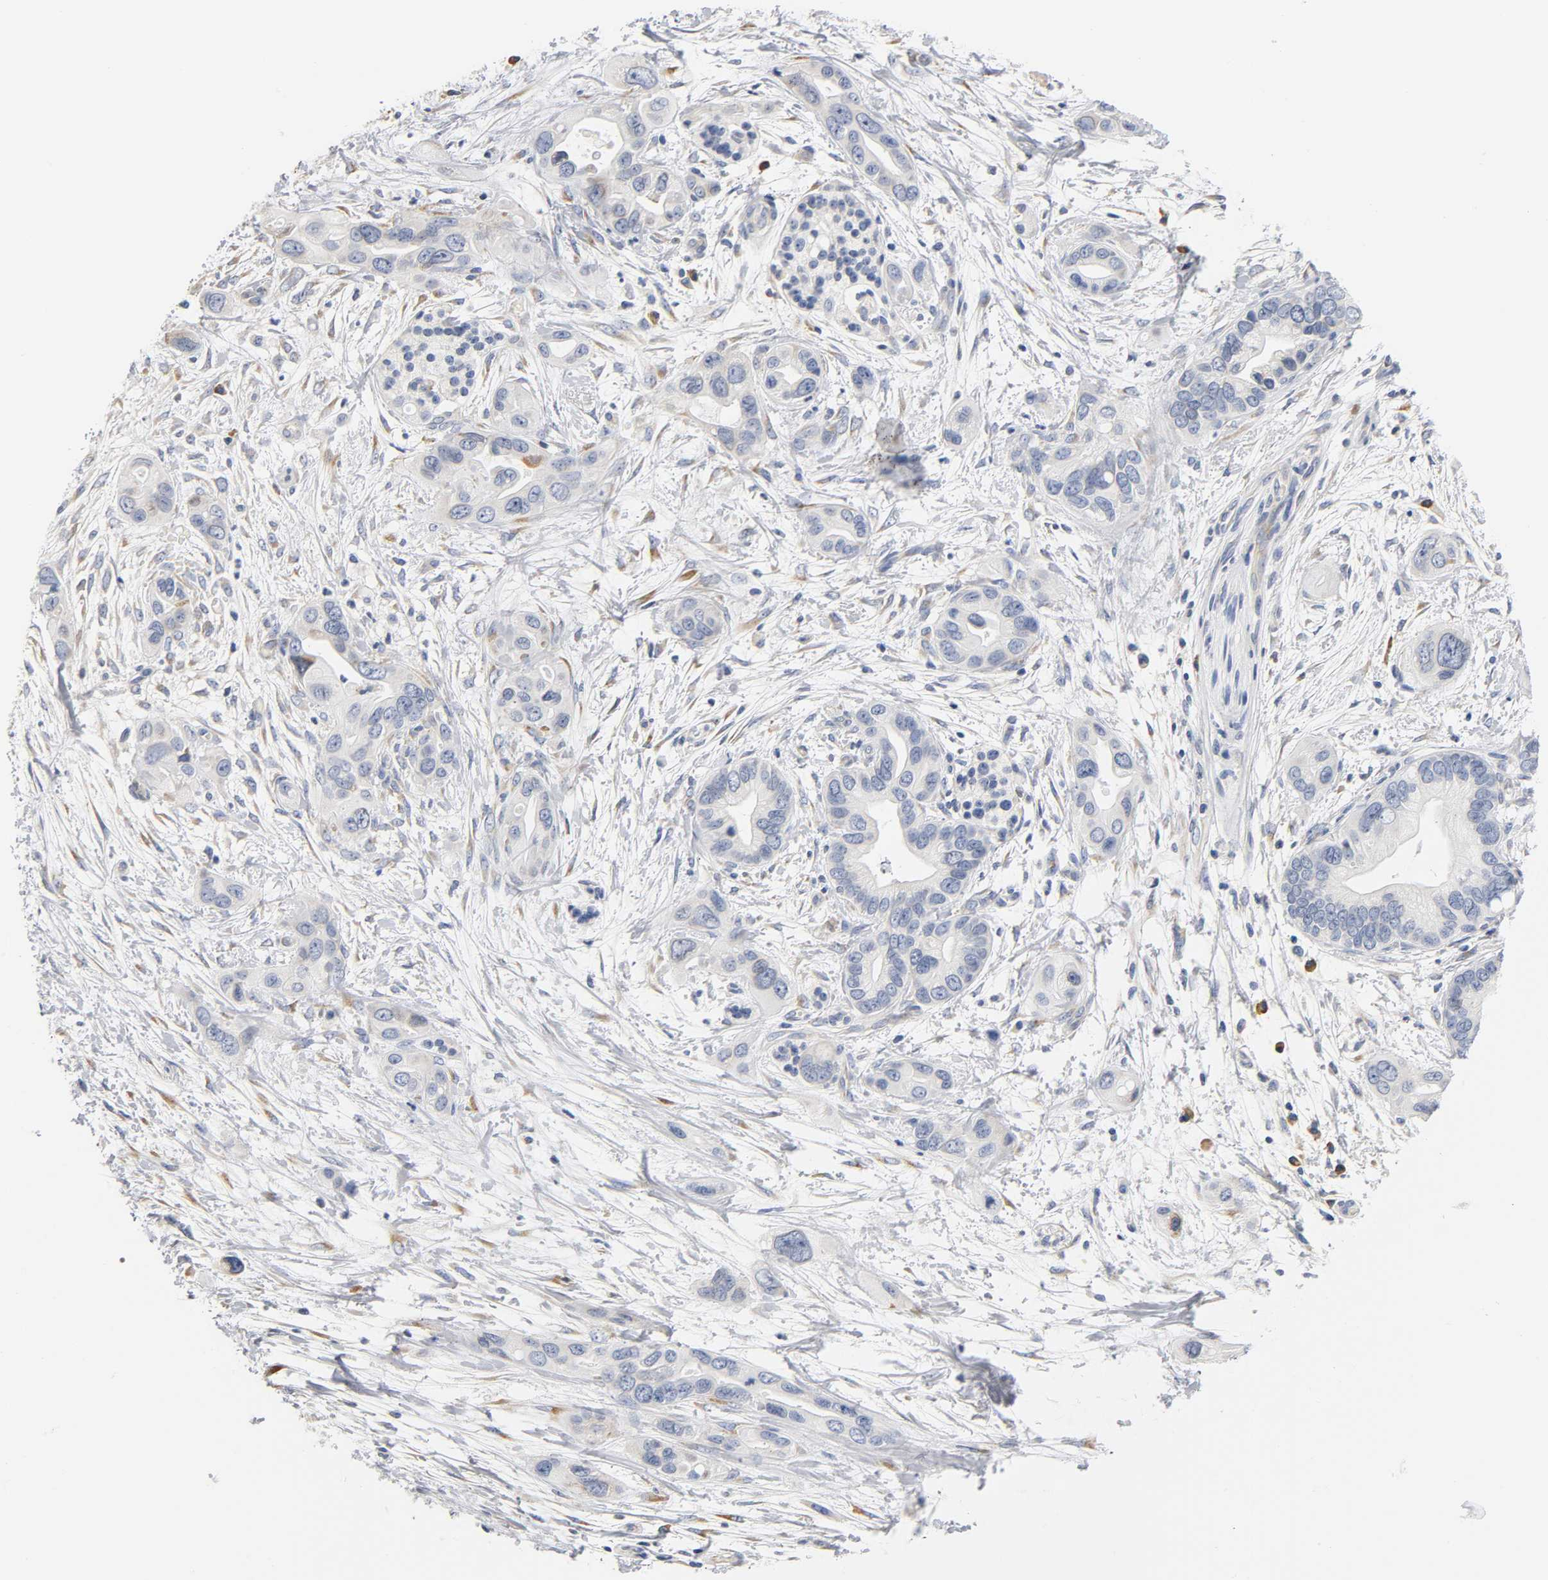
{"staining": {"intensity": "negative", "quantity": "none", "location": "none"}, "tissue": "pancreatic cancer", "cell_type": "Tumor cells", "image_type": "cancer", "snomed": [{"axis": "morphology", "description": "Adenocarcinoma, NOS"}, {"axis": "topography", "description": "Pancreas"}], "caption": "The image reveals no significant expression in tumor cells of adenocarcinoma (pancreatic). (DAB immunohistochemistry with hematoxylin counter stain).", "gene": "REL", "patient": {"sex": "female", "age": 77}}